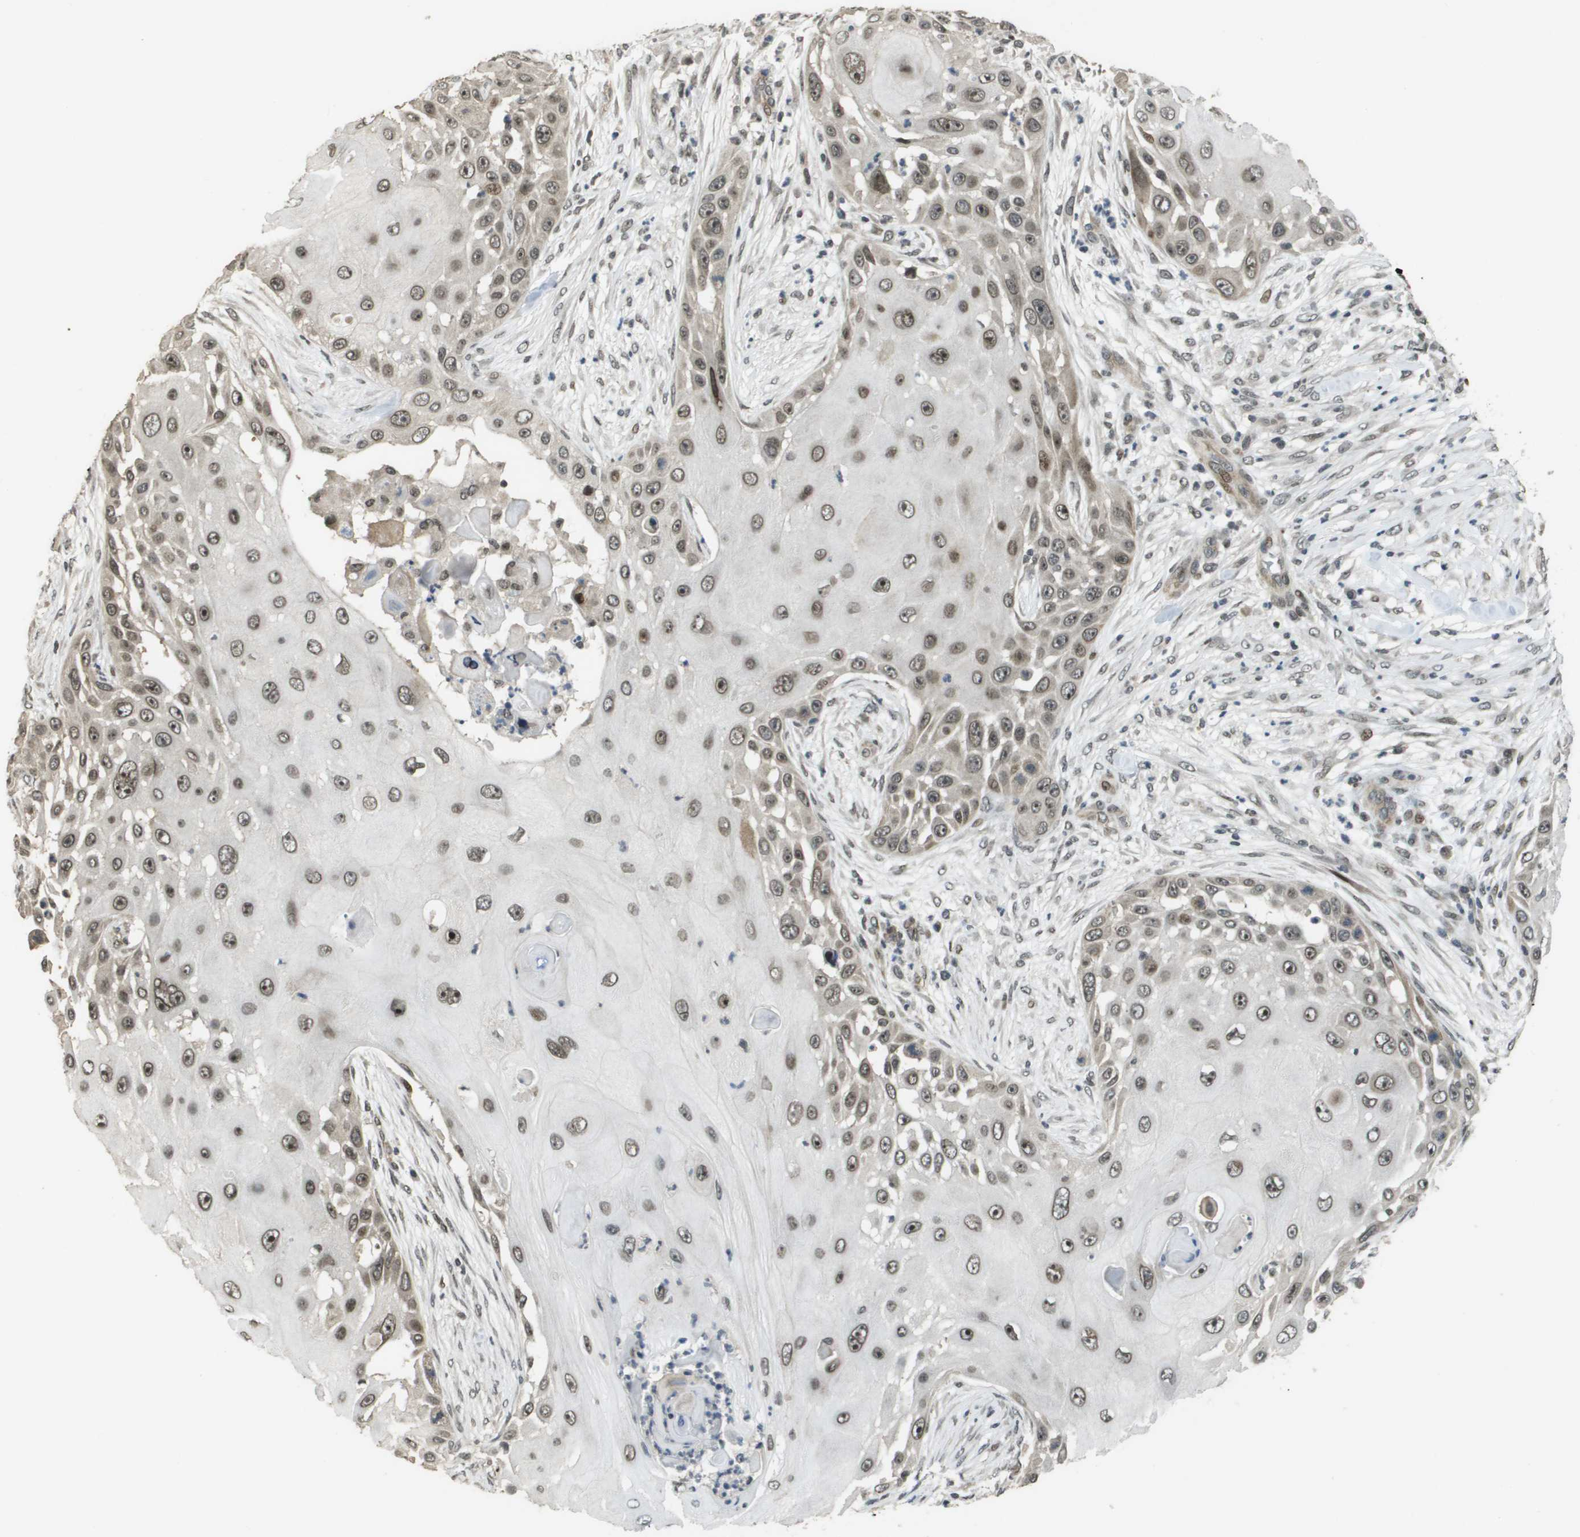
{"staining": {"intensity": "weak", "quantity": ">75%", "location": "nuclear"}, "tissue": "skin cancer", "cell_type": "Tumor cells", "image_type": "cancer", "snomed": [{"axis": "morphology", "description": "Squamous cell carcinoma, NOS"}, {"axis": "topography", "description": "Skin"}], "caption": "Skin cancer was stained to show a protein in brown. There is low levels of weak nuclear expression in about >75% of tumor cells. (Brightfield microscopy of DAB IHC at high magnification).", "gene": "KAT5", "patient": {"sex": "female", "age": 44}}